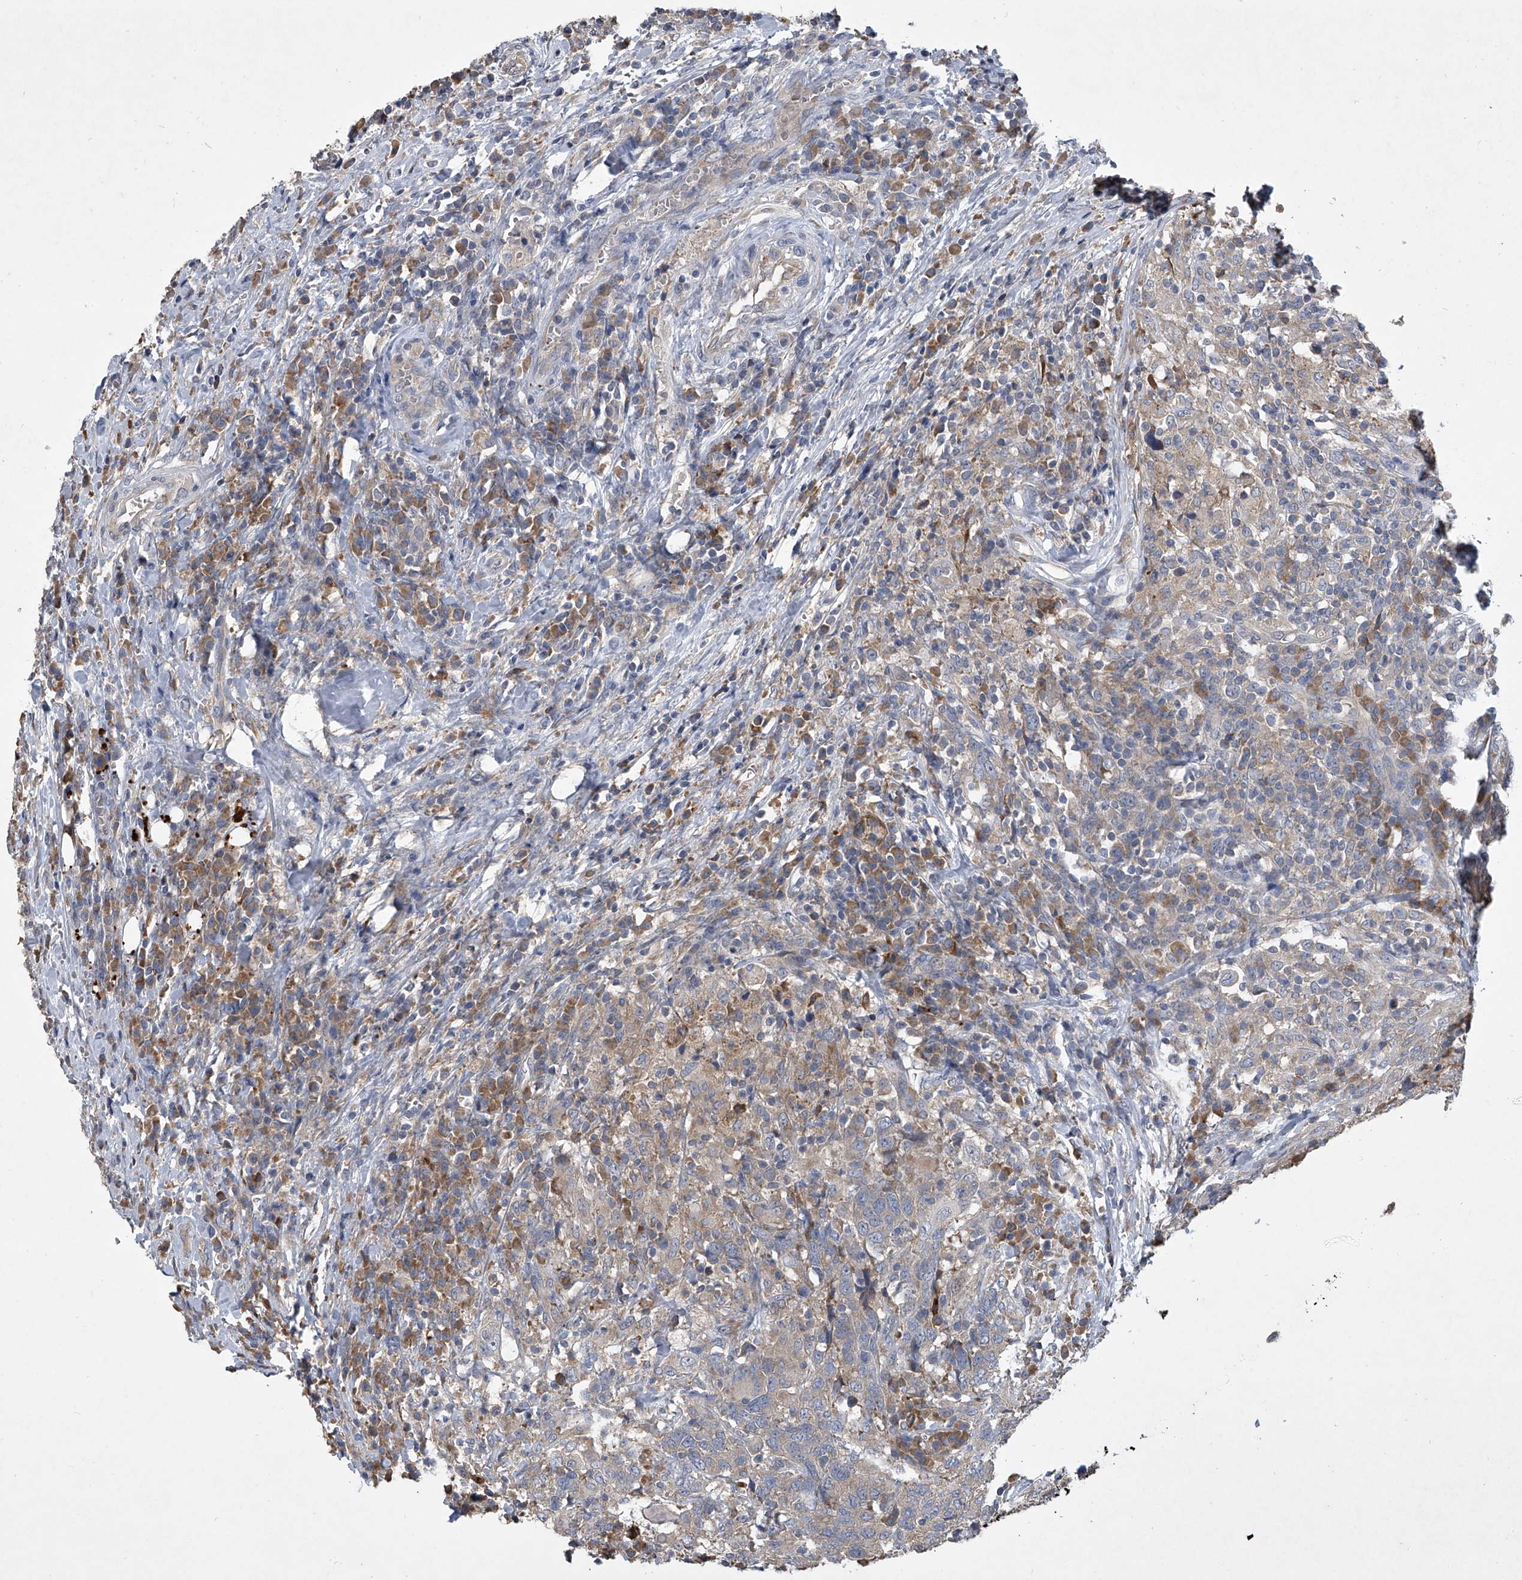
{"staining": {"intensity": "weak", "quantity": "25%-75%", "location": "cytoplasmic/membranous"}, "tissue": "head and neck cancer", "cell_type": "Tumor cells", "image_type": "cancer", "snomed": [{"axis": "morphology", "description": "Squamous cell carcinoma, NOS"}, {"axis": "topography", "description": "Head-Neck"}], "caption": "This photomicrograph exhibits immunohistochemistry (IHC) staining of human squamous cell carcinoma (head and neck), with low weak cytoplasmic/membranous expression in approximately 25%-75% of tumor cells.", "gene": "DOCK9", "patient": {"sex": "male", "age": 66}}